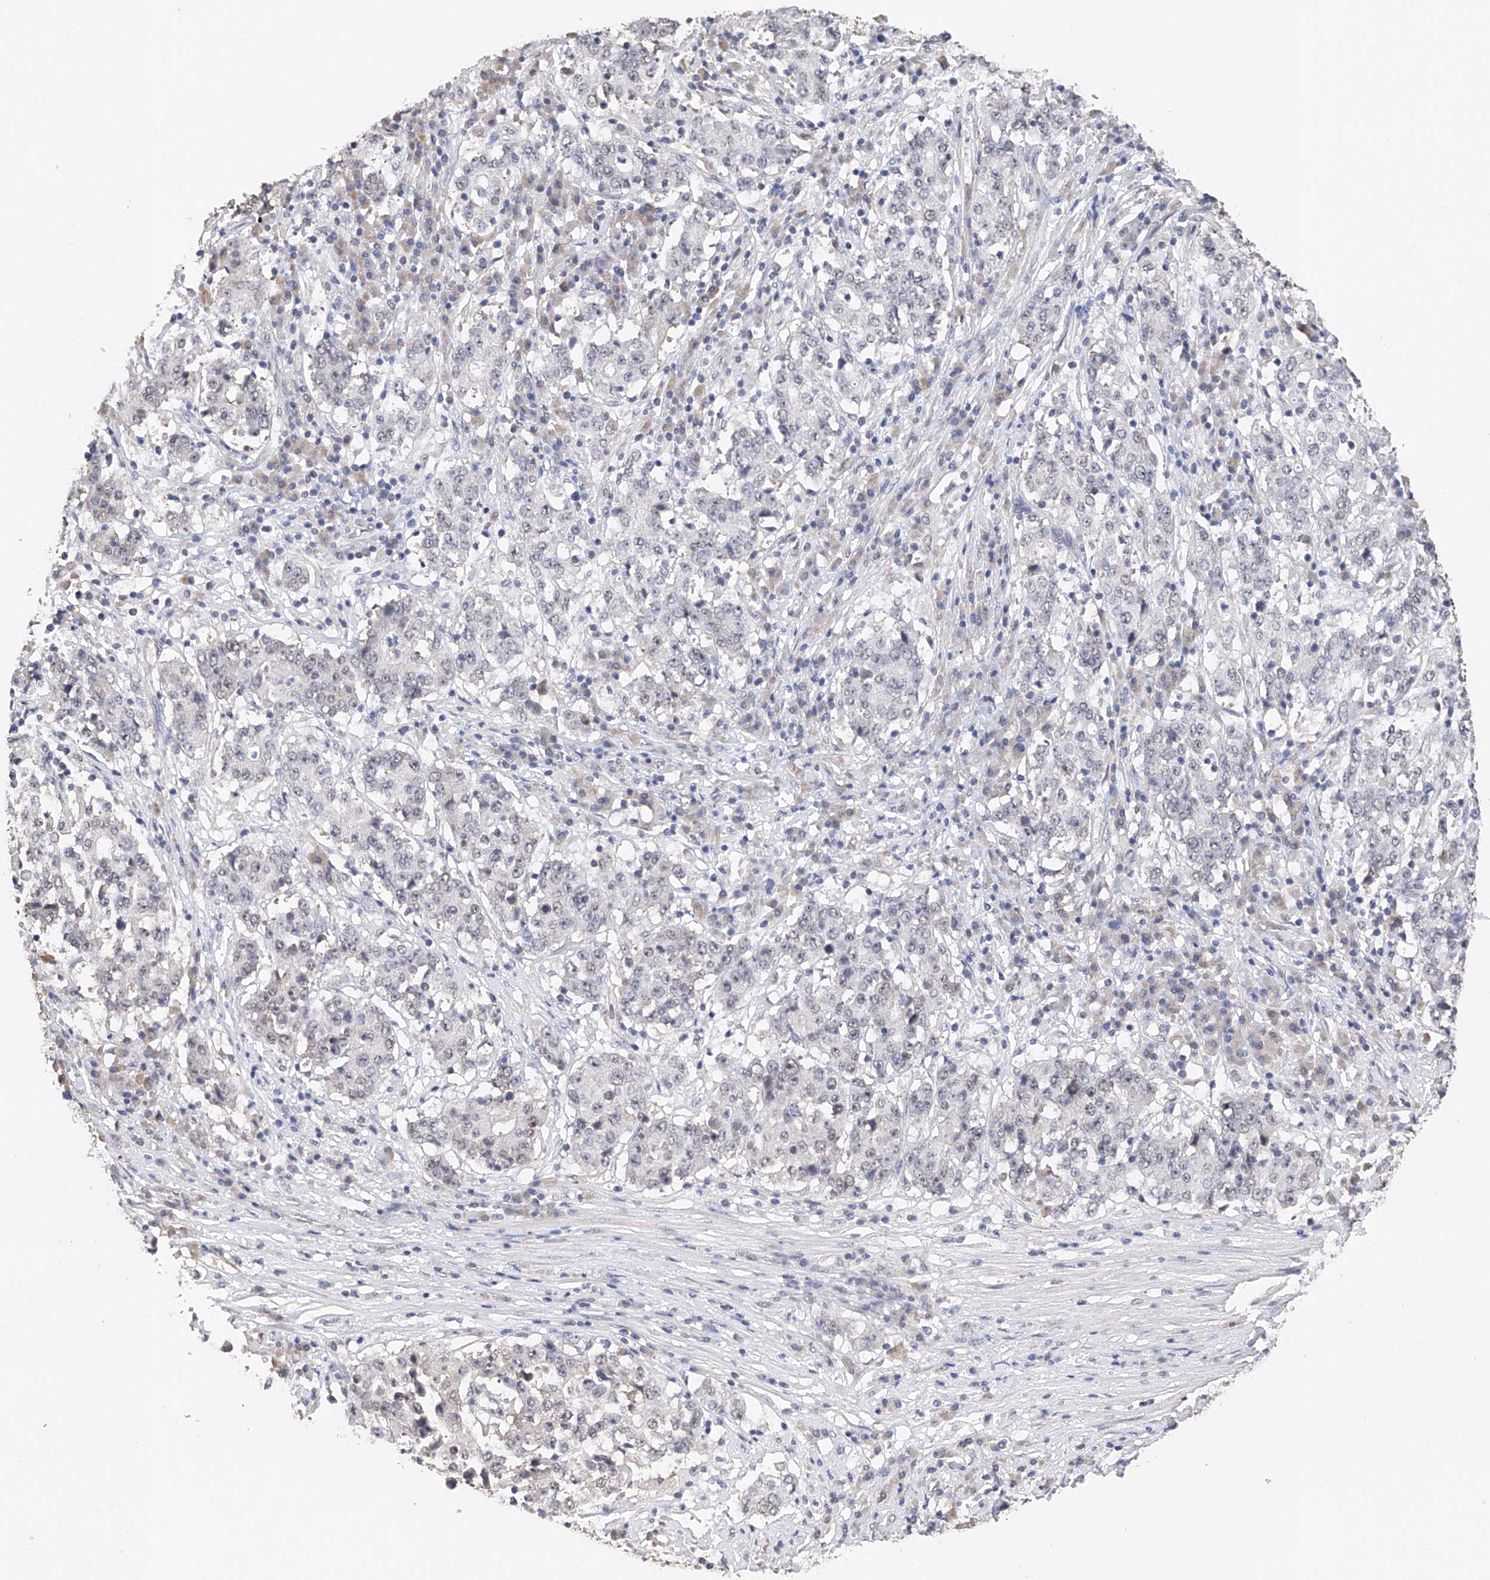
{"staining": {"intensity": "negative", "quantity": "none", "location": "none"}, "tissue": "stomach cancer", "cell_type": "Tumor cells", "image_type": "cancer", "snomed": [{"axis": "morphology", "description": "Adenocarcinoma, NOS"}, {"axis": "topography", "description": "Stomach"}], "caption": "Immunohistochemistry of human stomach cancer (adenocarcinoma) demonstrates no positivity in tumor cells. (DAB (3,3'-diaminobenzidine) IHC with hematoxylin counter stain).", "gene": "DMAP1", "patient": {"sex": "male", "age": 59}}